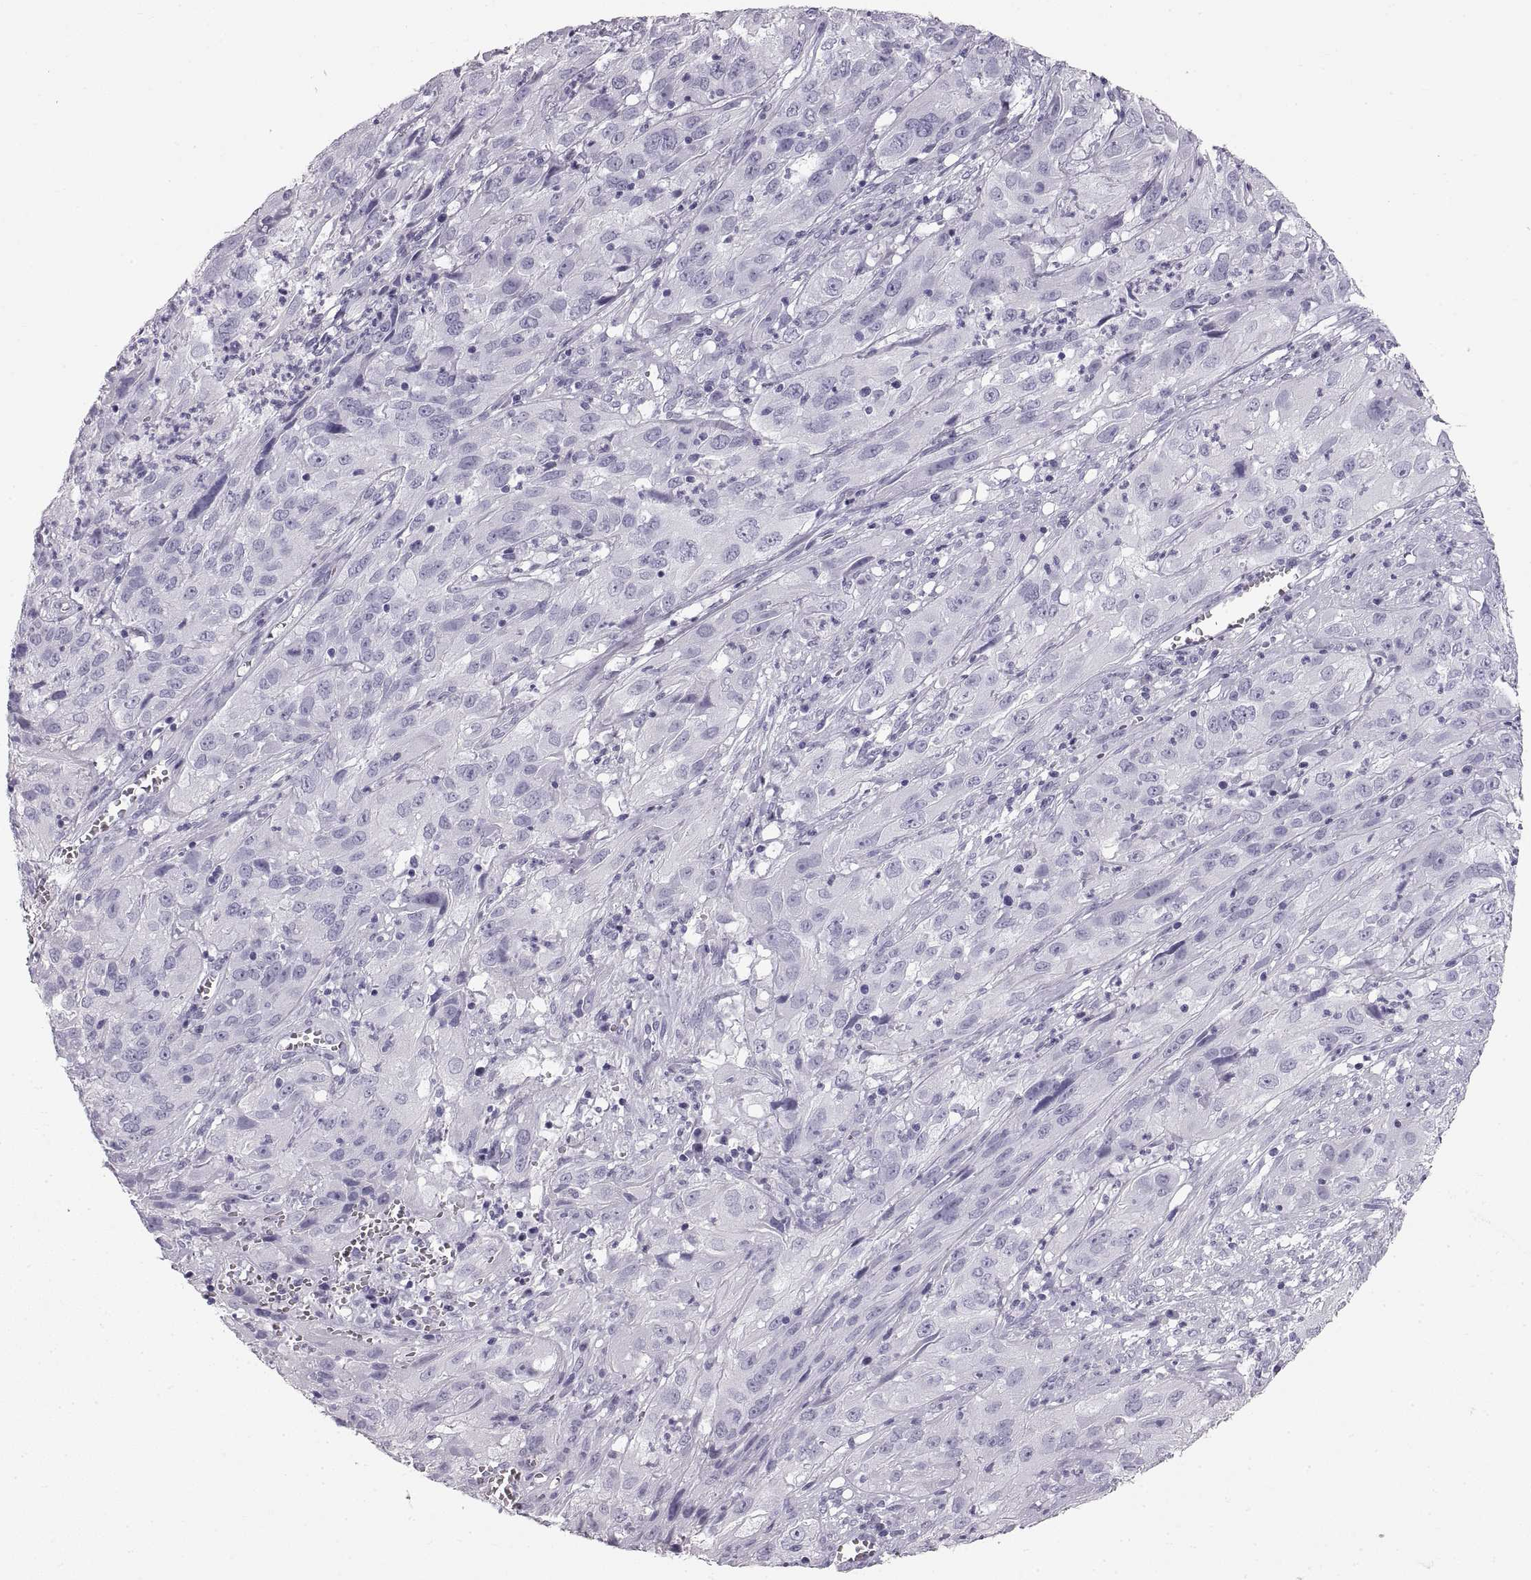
{"staining": {"intensity": "negative", "quantity": "none", "location": "none"}, "tissue": "cervical cancer", "cell_type": "Tumor cells", "image_type": "cancer", "snomed": [{"axis": "morphology", "description": "Squamous cell carcinoma, NOS"}, {"axis": "topography", "description": "Cervix"}], "caption": "Tumor cells are negative for protein expression in human cervical cancer. Brightfield microscopy of immunohistochemistry stained with DAB (3,3'-diaminobenzidine) (brown) and hematoxylin (blue), captured at high magnification.", "gene": "CRYAA", "patient": {"sex": "female", "age": 32}}